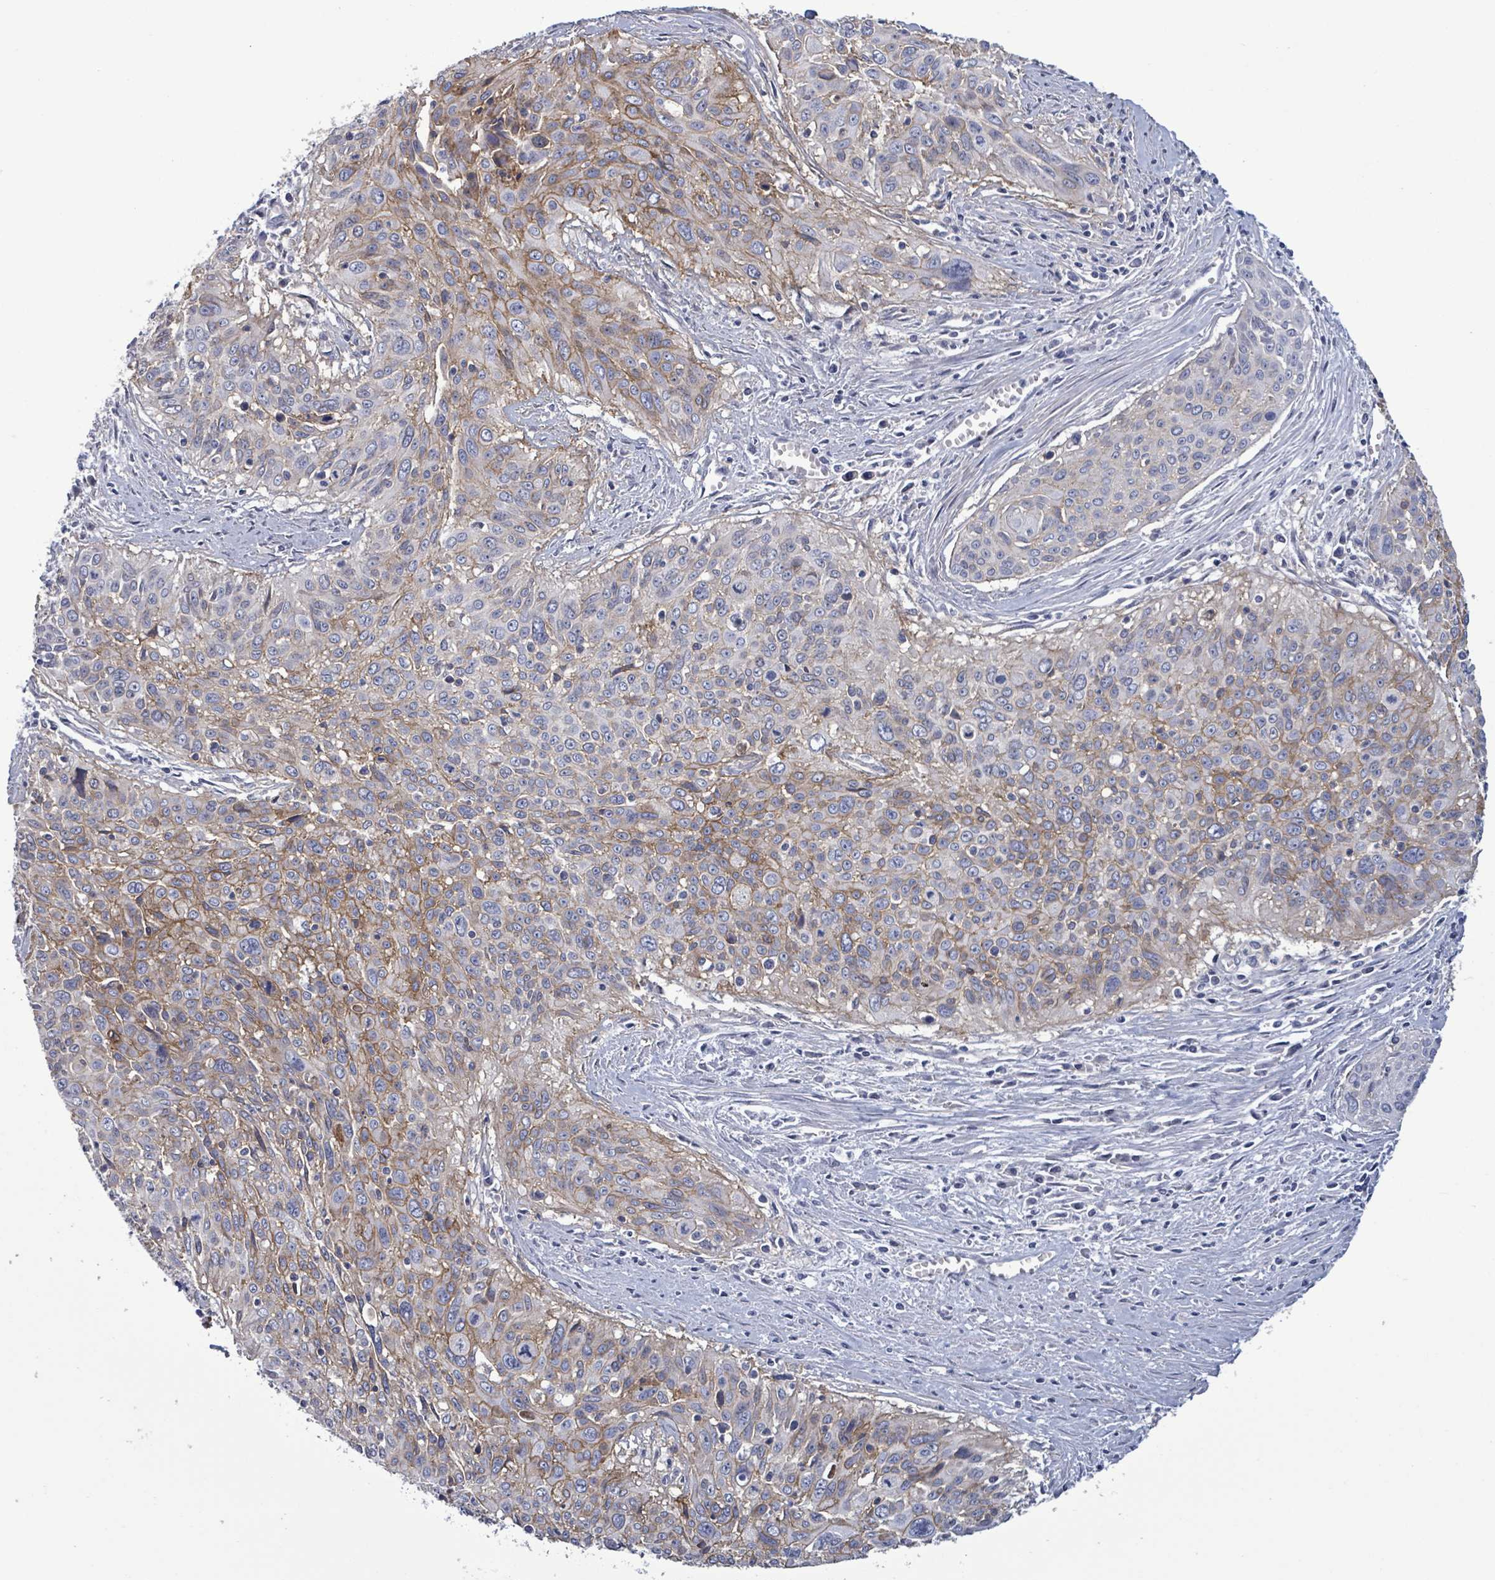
{"staining": {"intensity": "moderate", "quantity": "25%-75%", "location": "cytoplasmic/membranous"}, "tissue": "cervical cancer", "cell_type": "Tumor cells", "image_type": "cancer", "snomed": [{"axis": "morphology", "description": "Squamous cell carcinoma, NOS"}, {"axis": "topography", "description": "Cervix"}], "caption": "IHC staining of cervical cancer (squamous cell carcinoma), which reveals medium levels of moderate cytoplasmic/membranous staining in approximately 25%-75% of tumor cells indicating moderate cytoplasmic/membranous protein positivity. The staining was performed using DAB (brown) for protein detection and nuclei were counterstained in hematoxylin (blue).", "gene": "BSG", "patient": {"sex": "female", "age": 55}}